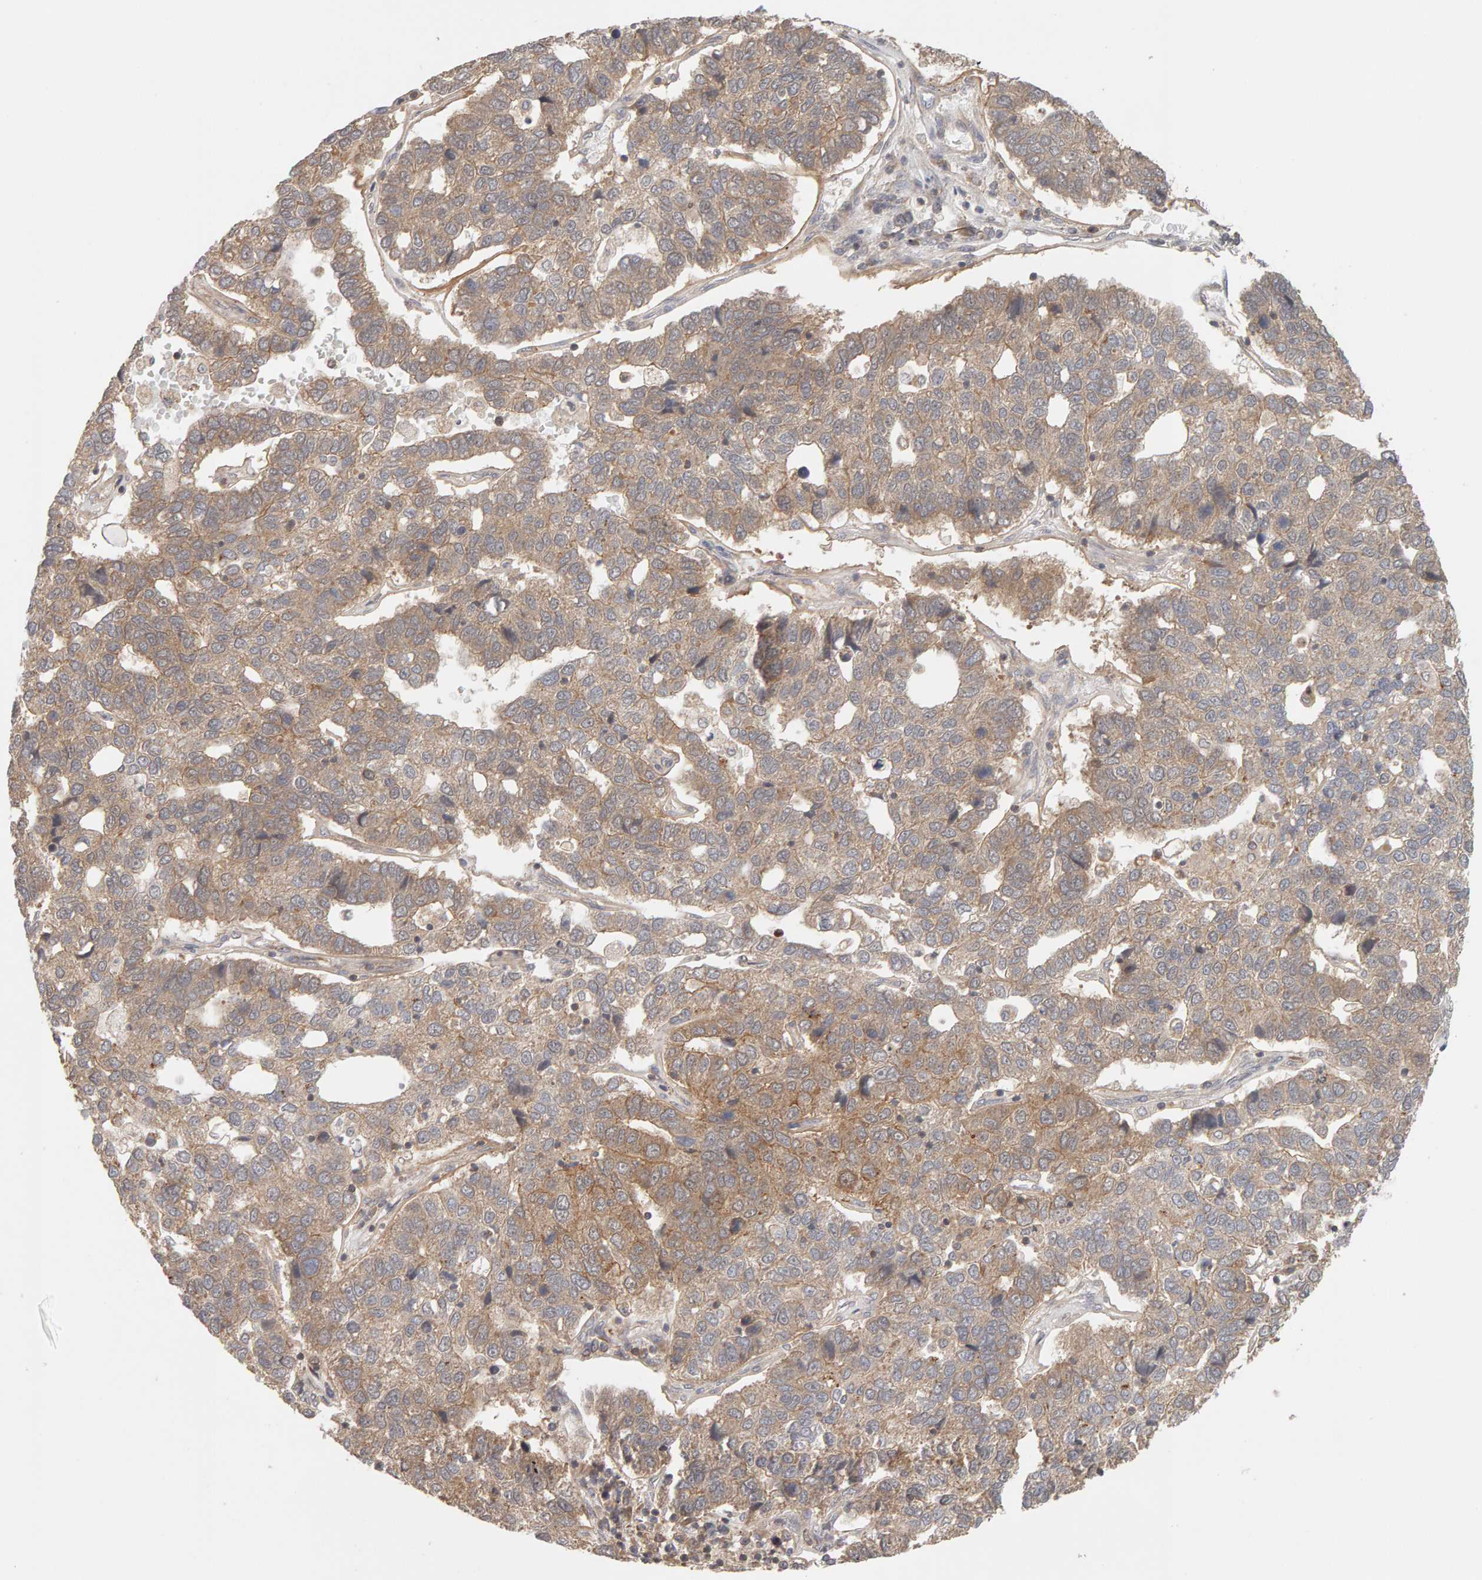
{"staining": {"intensity": "weak", "quantity": ">75%", "location": "cytoplasmic/membranous"}, "tissue": "pancreatic cancer", "cell_type": "Tumor cells", "image_type": "cancer", "snomed": [{"axis": "morphology", "description": "Adenocarcinoma, NOS"}, {"axis": "topography", "description": "Pancreas"}], "caption": "The photomicrograph demonstrates immunohistochemical staining of pancreatic adenocarcinoma. There is weak cytoplasmic/membranous expression is present in about >75% of tumor cells.", "gene": "DNAJC7", "patient": {"sex": "female", "age": 61}}